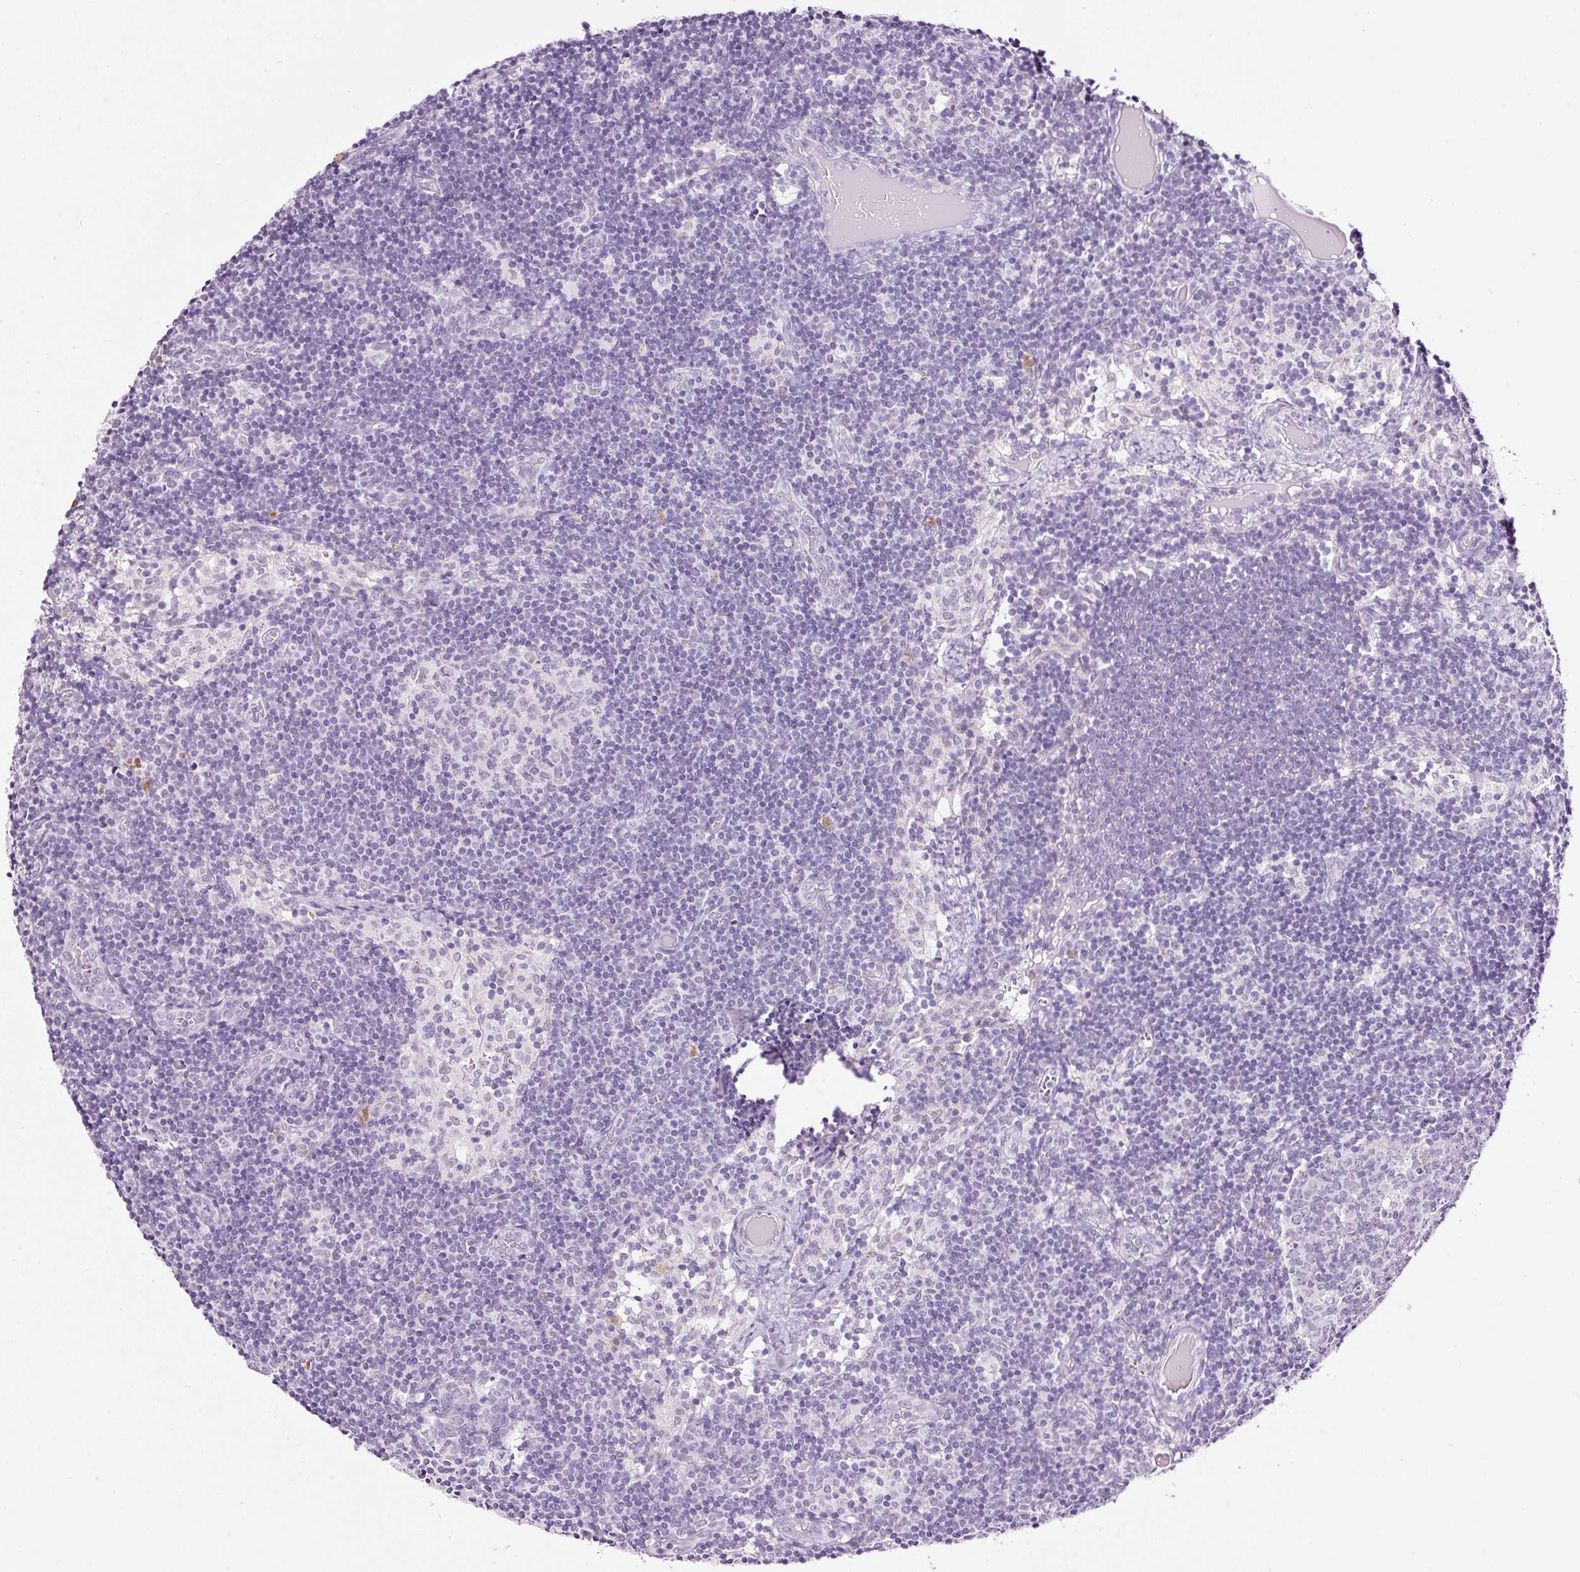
{"staining": {"intensity": "negative", "quantity": "none", "location": "none"}, "tissue": "lymph node", "cell_type": "Germinal center cells", "image_type": "normal", "snomed": [{"axis": "morphology", "description": "Normal tissue, NOS"}, {"axis": "topography", "description": "Lymph node"}], "caption": "This micrograph is of normal lymph node stained with IHC to label a protein in brown with the nuclei are counter-stained blue. There is no staining in germinal center cells.", "gene": "RTF2", "patient": {"sex": "female", "age": 31}}